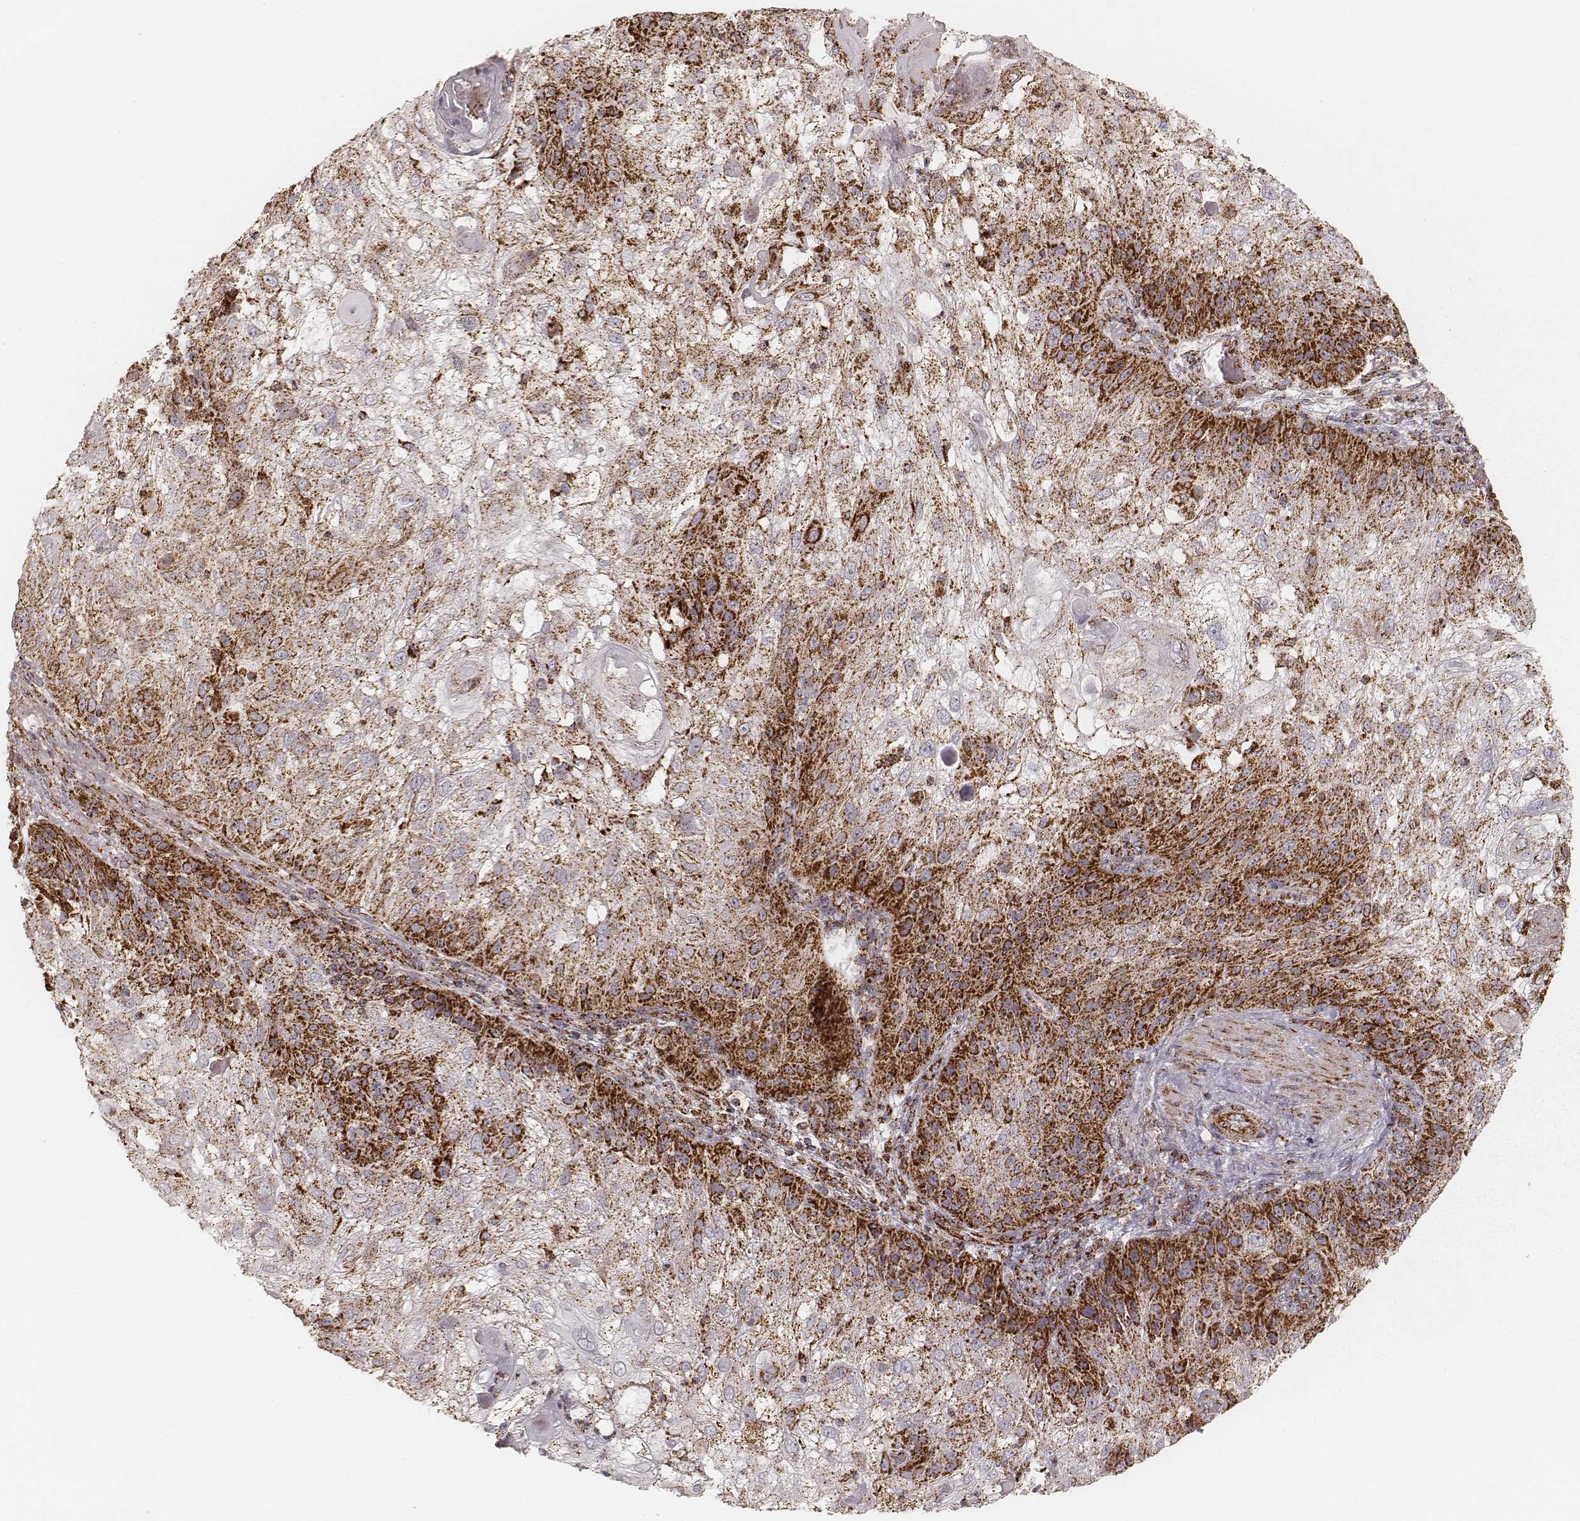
{"staining": {"intensity": "strong", "quantity": ">75%", "location": "cytoplasmic/membranous"}, "tissue": "skin cancer", "cell_type": "Tumor cells", "image_type": "cancer", "snomed": [{"axis": "morphology", "description": "Normal tissue, NOS"}, {"axis": "morphology", "description": "Squamous cell carcinoma, NOS"}, {"axis": "topography", "description": "Skin"}], "caption": "Tumor cells exhibit high levels of strong cytoplasmic/membranous positivity in about >75% of cells in human skin squamous cell carcinoma.", "gene": "CS", "patient": {"sex": "female", "age": 83}}